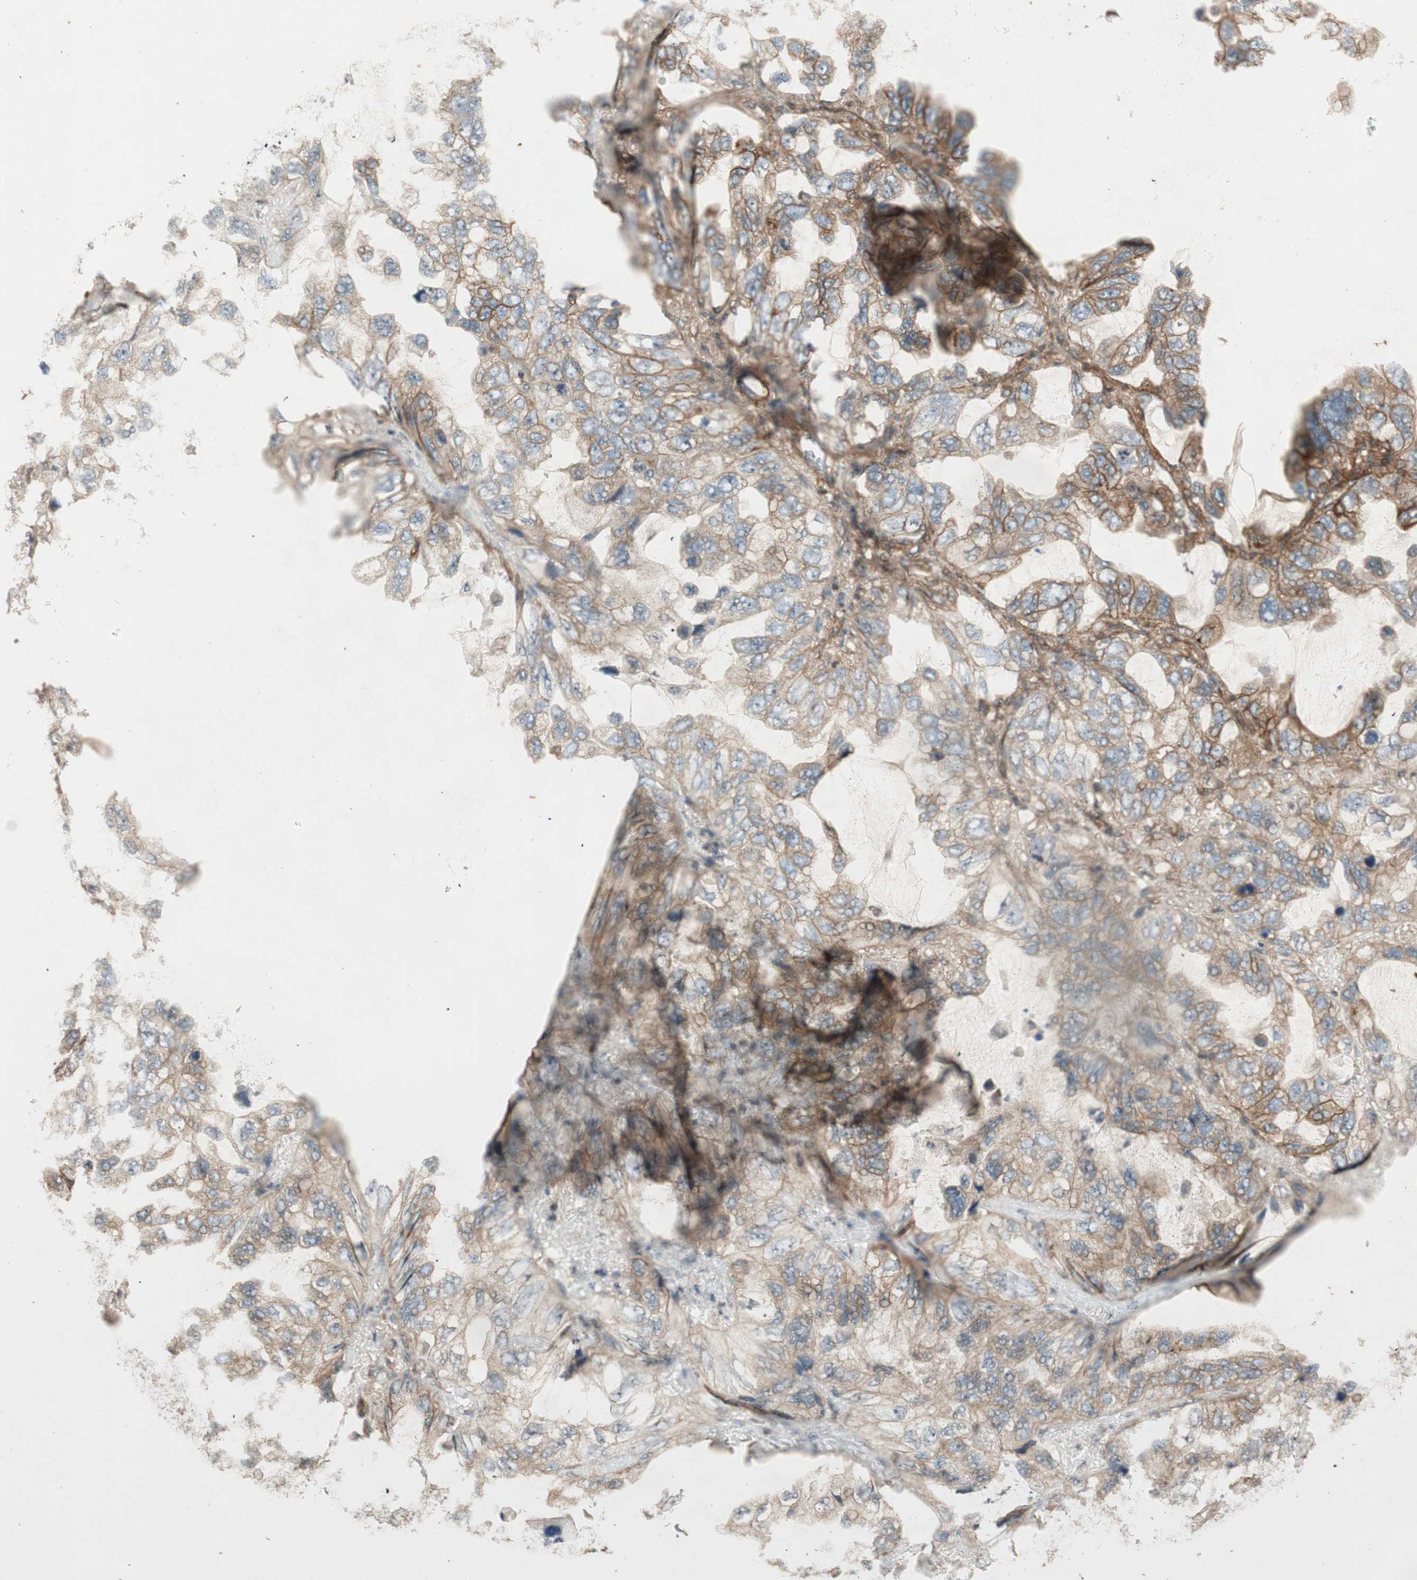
{"staining": {"intensity": "weak", "quantity": ">75%", "location": "cytoplasmic/membranous"}, "tissue": "lung cancer", "cell_type": "Tumor cells", "image_type": "cancer", "snomed": [{"axis": "morphology", "description": "Squamous cell carcinoma, NOS"}, {"axis": "topography", "description": "Lung"}], "caption": "High-magnification brightfield microscopy of lung cancer (squamous cell carcinoma) stained with DAB (3,3'-diaminobenzidine) (brown) and counterstained with hematoxylin (blue). tumor cells exhibit weak cytoplasmic/membranous positivity is appreciated in about>75% of cells. Using DAB (brown) and hematoxylin (blue) stains, captured at high magnification using brightfield microscopy.", "gene": "BTN3A3", "patient": {"sex": "female", "age": 73}}